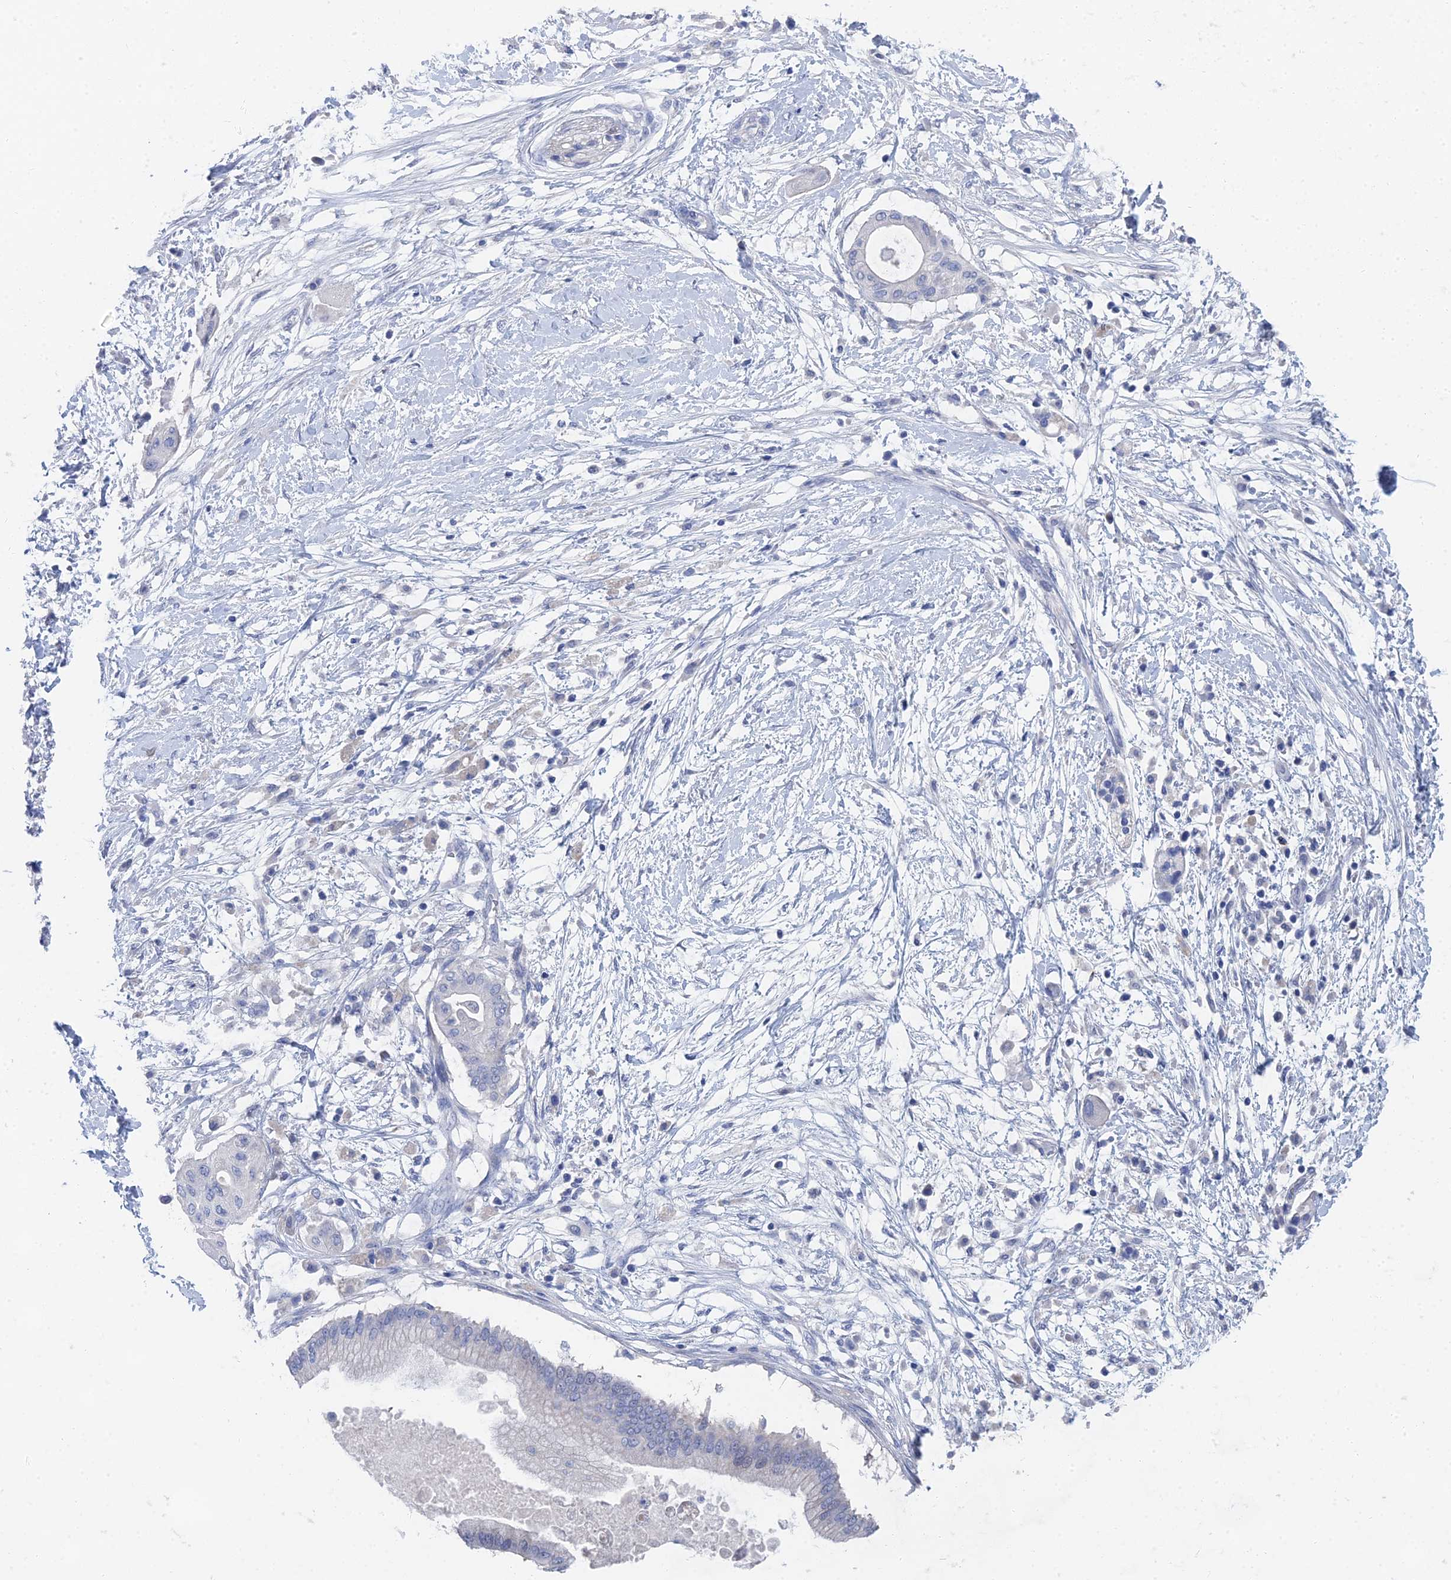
{"staining": {"intensity": "negative", "quantity": "none", "location": "none"}, "tissue": "pancreatic cancer", "cell_type": "Tumor cells", "image_type": "cancer", "snomed": [{"axis": "morphology", "description": "Adenocarcinoma, NOS"}, {"axis": "topography", "description": "Pancreas"}], "caption": "IHC photomicrograph of human pancreatic cancer (adenocarcinoma) stained for a protein (brown), which displays no positivity in tumor cells. (DAB (3,3'-diaminobenzidine) immunohistochemistry (IHC) with hematoxylin counter stain).", "gene": "GFAP", "patient": {"sex": "male", "age": 68}}